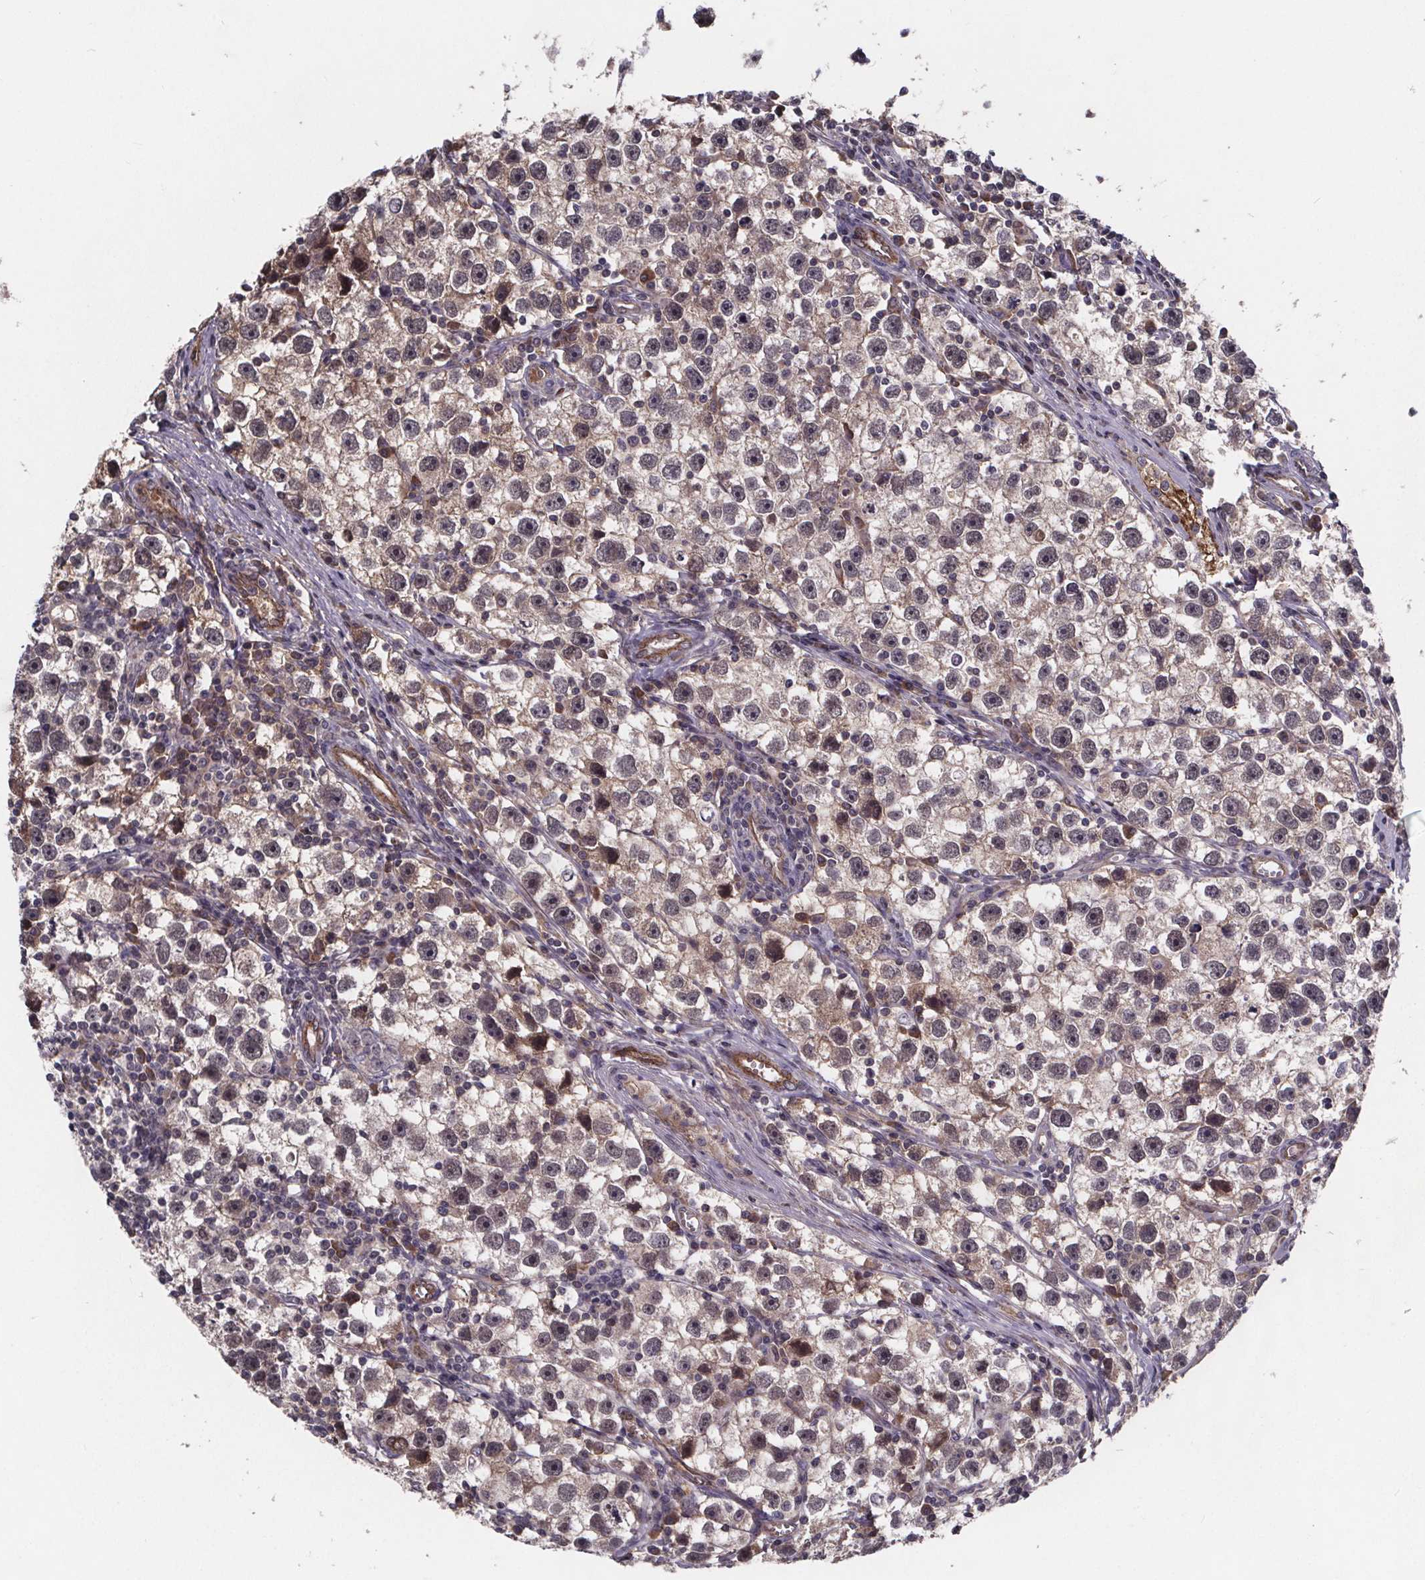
{"staining": {"intensity": "weak", "quantity": "25%-75%", "location": "cytoplasmic/membranous"}, "tissue": "testis cancer", "cell_type": "Tumor cells", "image_type": "cancer", "snomed": [{"axis": "morphology", "description": "Seminoma, NOS"}, {"axis": "topography", "description": "Testis"}], "caption": "Testis cancer (seminoma) stained with IHC demonstrates weak cytoplasmic/membranous positivity in approximately 25%-75% of tumor cells.", "gene": "FASTKD3", "patient": {"sex": "male", "age": 30}}